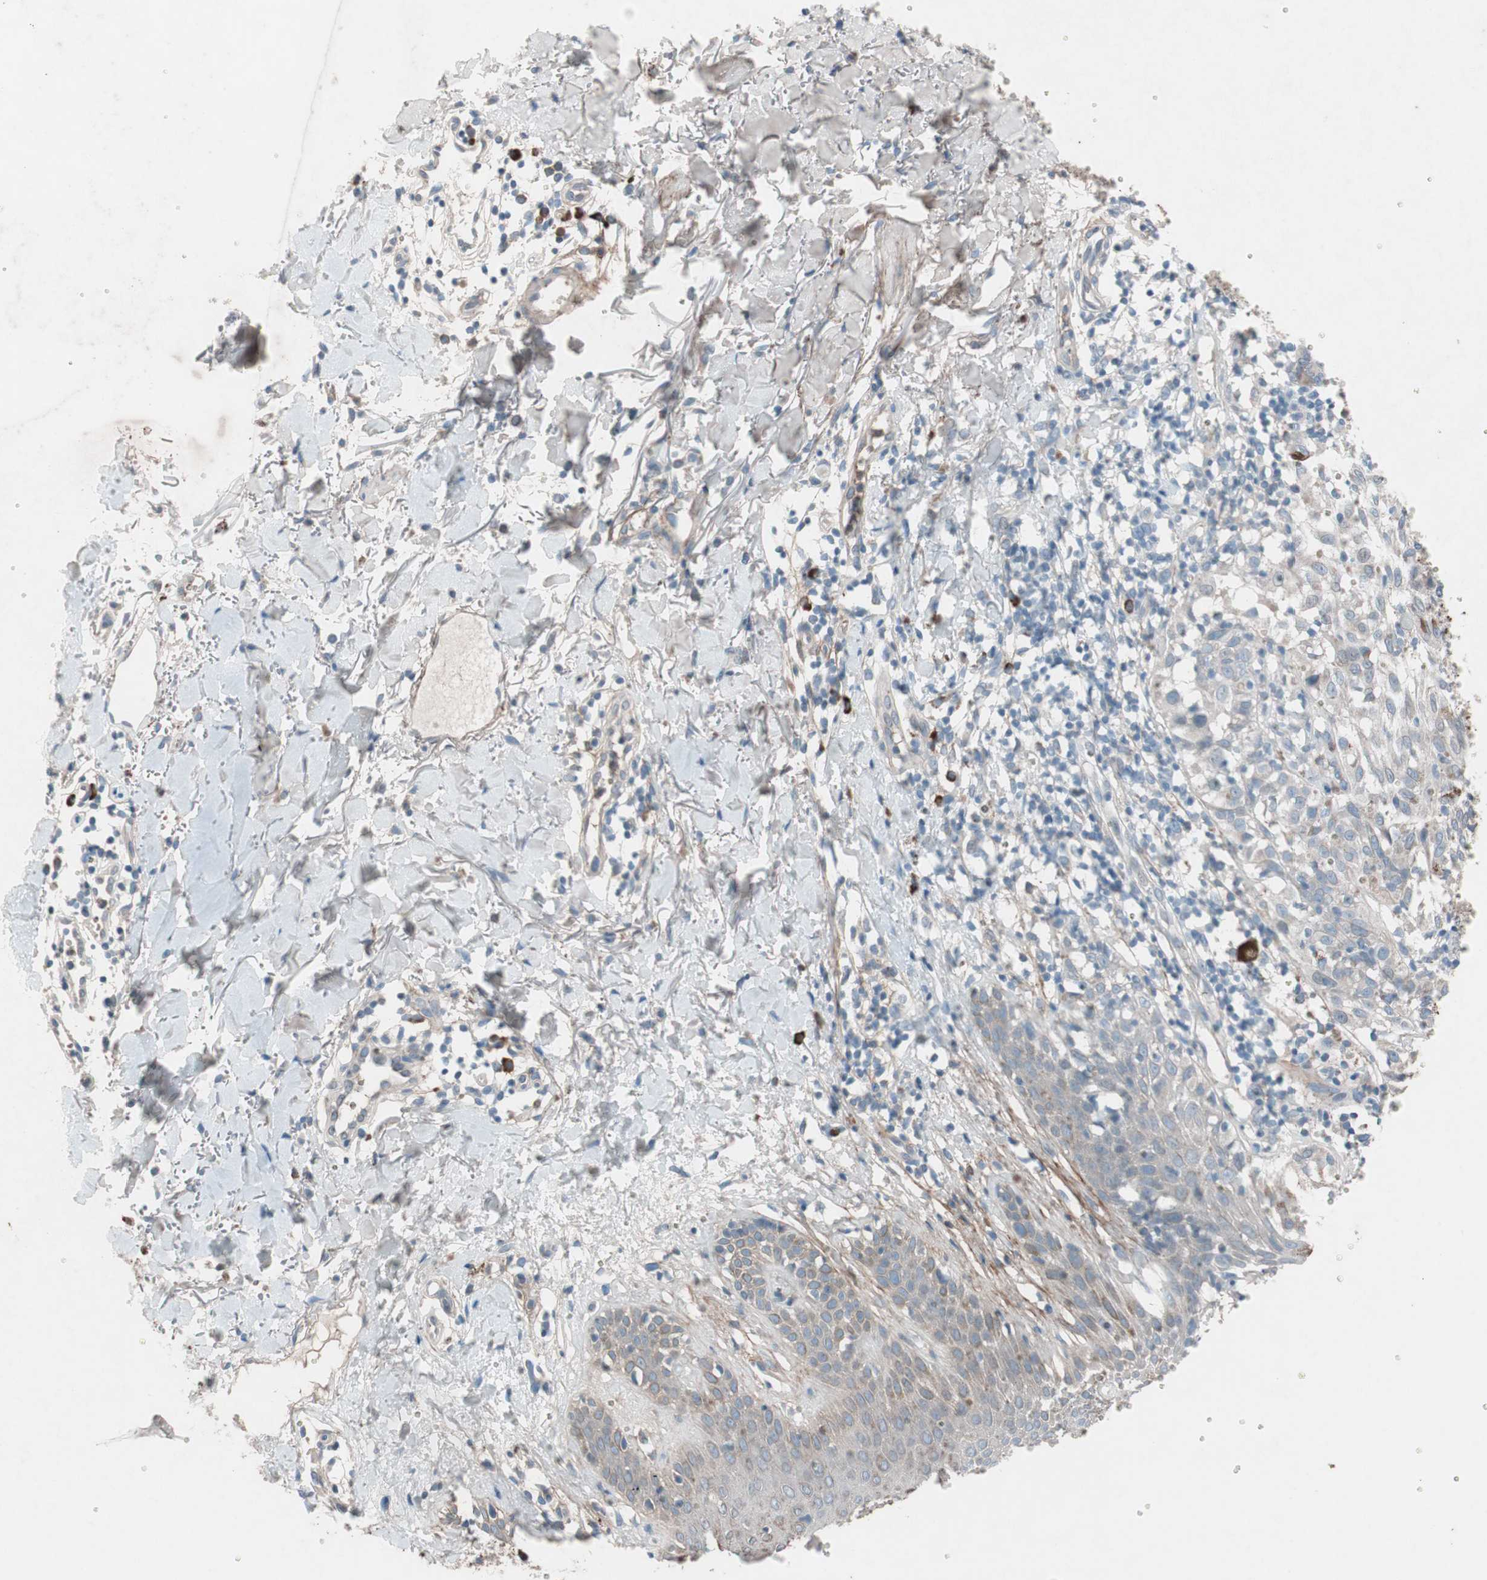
{"staining": {"intensity": "weak", "quantity": "<25%", "location": "cytoplasmic/membranous"}, "tissue": "melanoma", "cell_type": "Tumor cells", "image_type": "cancer", "snomed": [{"axis": "morphology", "description": "Malignant melanoma, NOS"}, {"axis": "topography", "description": "Skin"}], "caption": "Melanoma was stained to show a protein in brown. There is no significant expression in tumor cells.", "gene": "GRB7", "patient": {"sex": "female", "age": 46}}